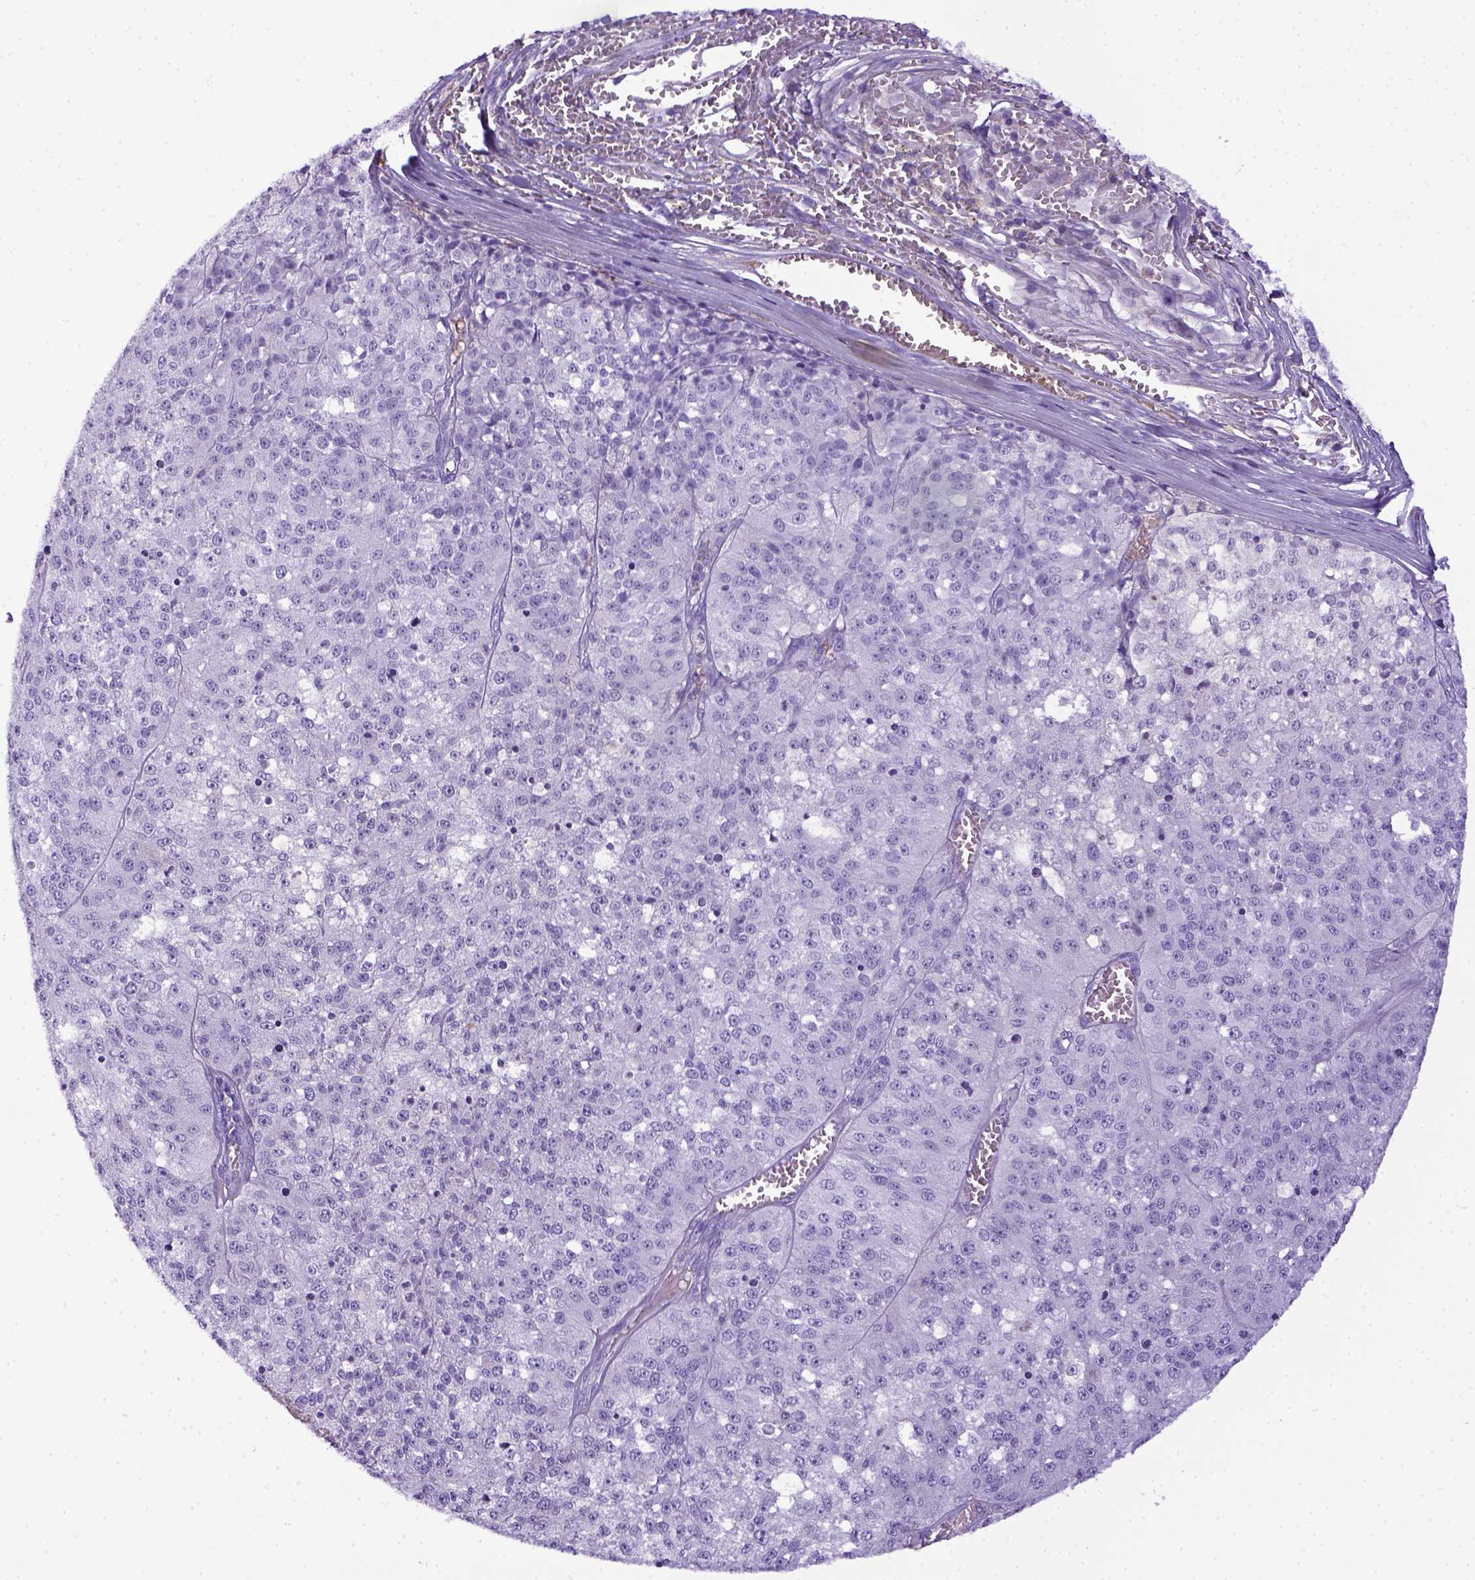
{"staining": {"intensity": "negative", "quantity": "none", "location": "none"}, "tissue": "melanoma", "cell_type": "Tumor cells", "image_type": "cancer", "snomed": [{"axis": "morphology", "description": "Malignant melanoma, Metastatic site"}, {"axis": "topography", "description": "Lymph node"}], "caption": "Immunohistochemistry (IHC) photomicrograph of neoplastic tissue: human melanoma stained with DAB demonstrates no significant protein positivity in tumor cells.", "gene": "ITIH4", "patient": {"sex": "female", "age": 64}}